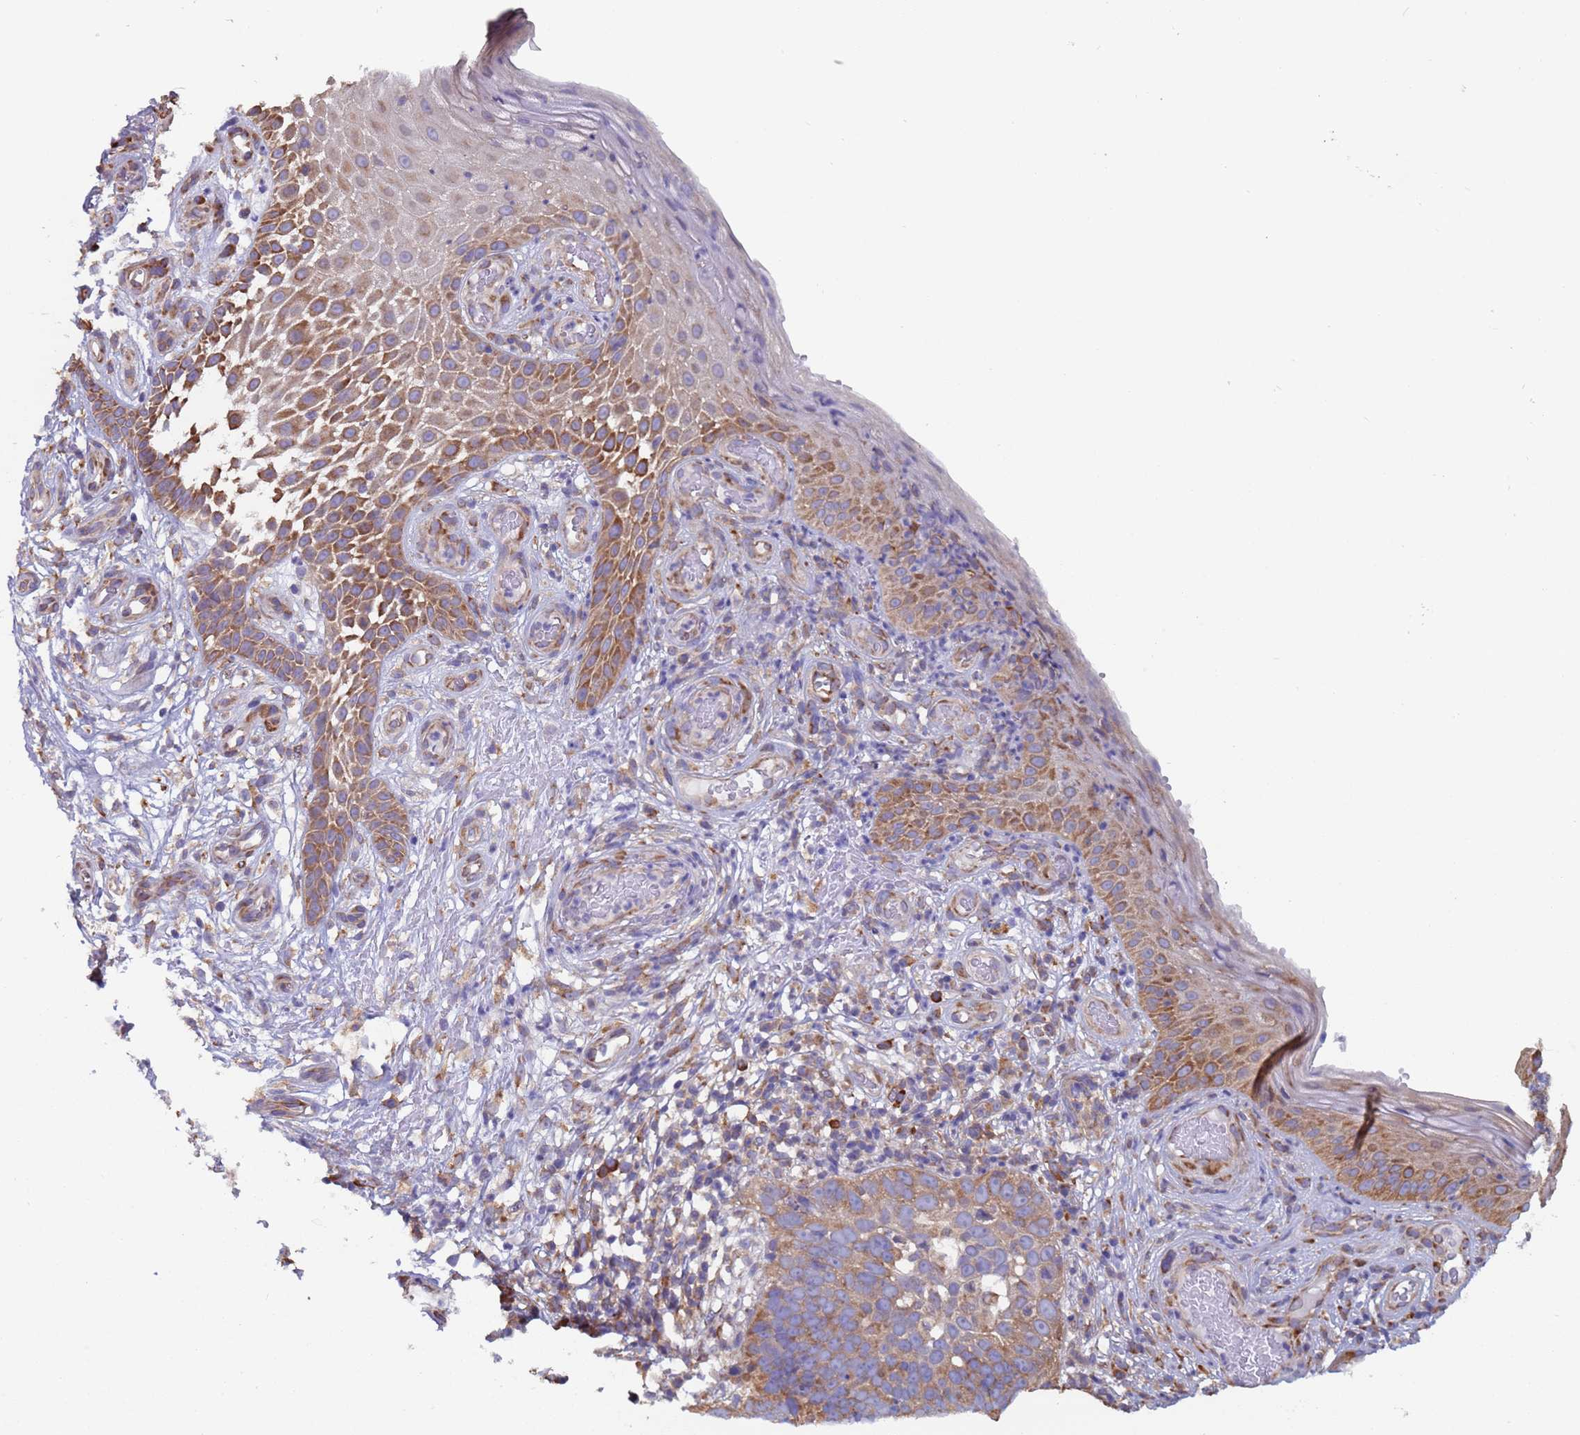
{"staining": {"intensity": "moderate", "quantity": "<25%", "location": "cytoplasmic/membranous"}, "tissue": "skin cancer", "cell_type": "Tumor cells", "image_type": "cancer", "snomed": [{"axis": "morphology", "description": "Basal cell carcinoma"}, {"axis": "topography", "description": "Skin"}], "caption": "DAB immunohistochemical staining of skin basal cell carcinoma exhibits moderate cytoplasmic/membranous protein staining in approximately <25% of tumor cells. The staining was performed using DAB (3,3'-diaminobenzidine), with brown indicating positive protein expression. Nuclei are stained blue with hematoxylin.", "gene": "ZNF844", "patient": {"sex": "male", "age": 89}}